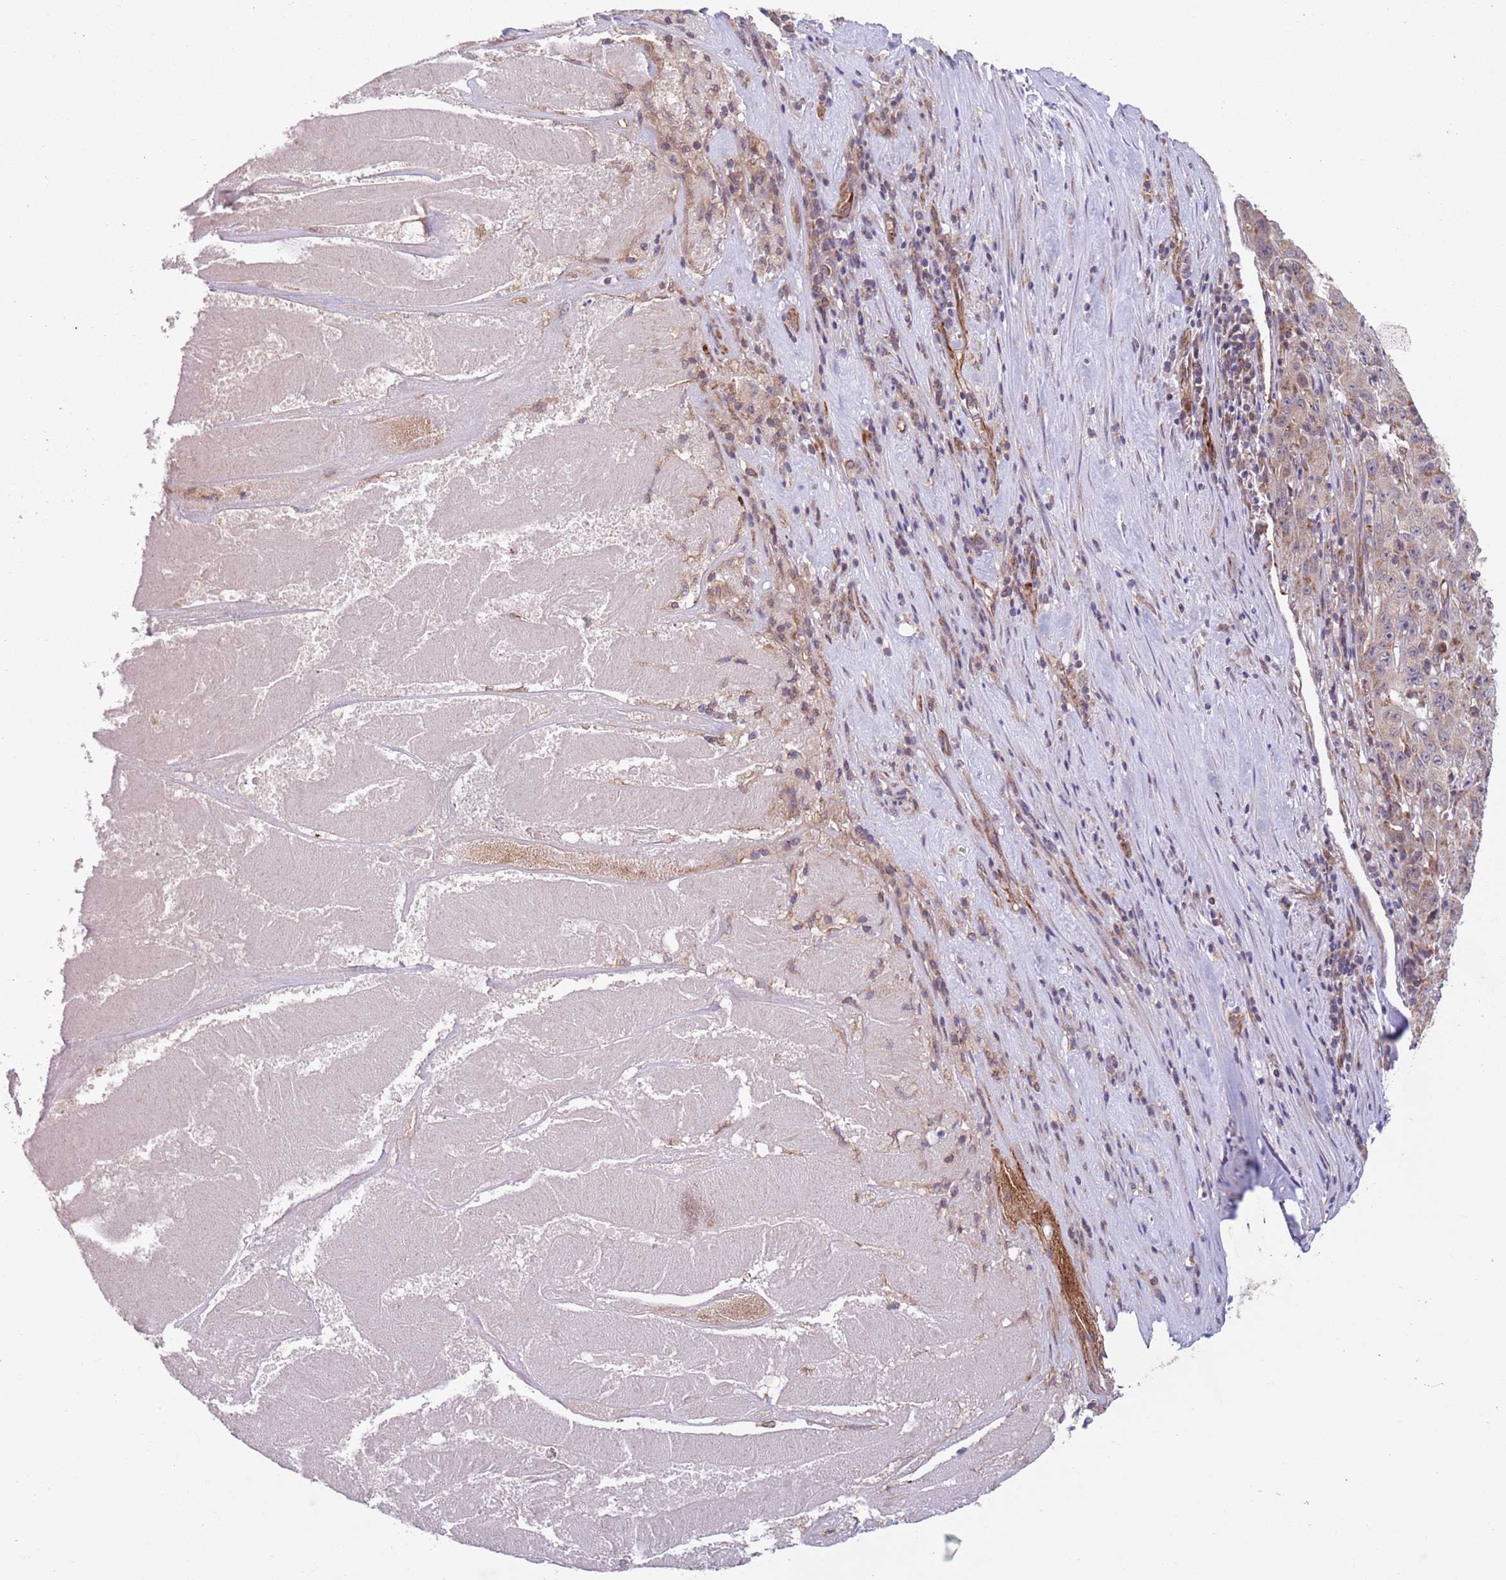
{"staining": {"intensity": "weak", "quantity": "<25%", "location": "cytoplasmic/membranous"}, "tissue": "pancreatic cancer", "cell_type": "Tumor cells", "image_type": "cancer", "snomed": [{"axis": "morphology", "description": "Adenocarcinoma, NOS"}, {"axis": "topography", "description": "Pancreas"}], "caption": "This is a histopathology image of IHC staining of pancreatic adenocarcinoma, which shows no positivity in tumor cells.", "gene": "CHD9", "patient": {"sex": "male", "age": 63}}